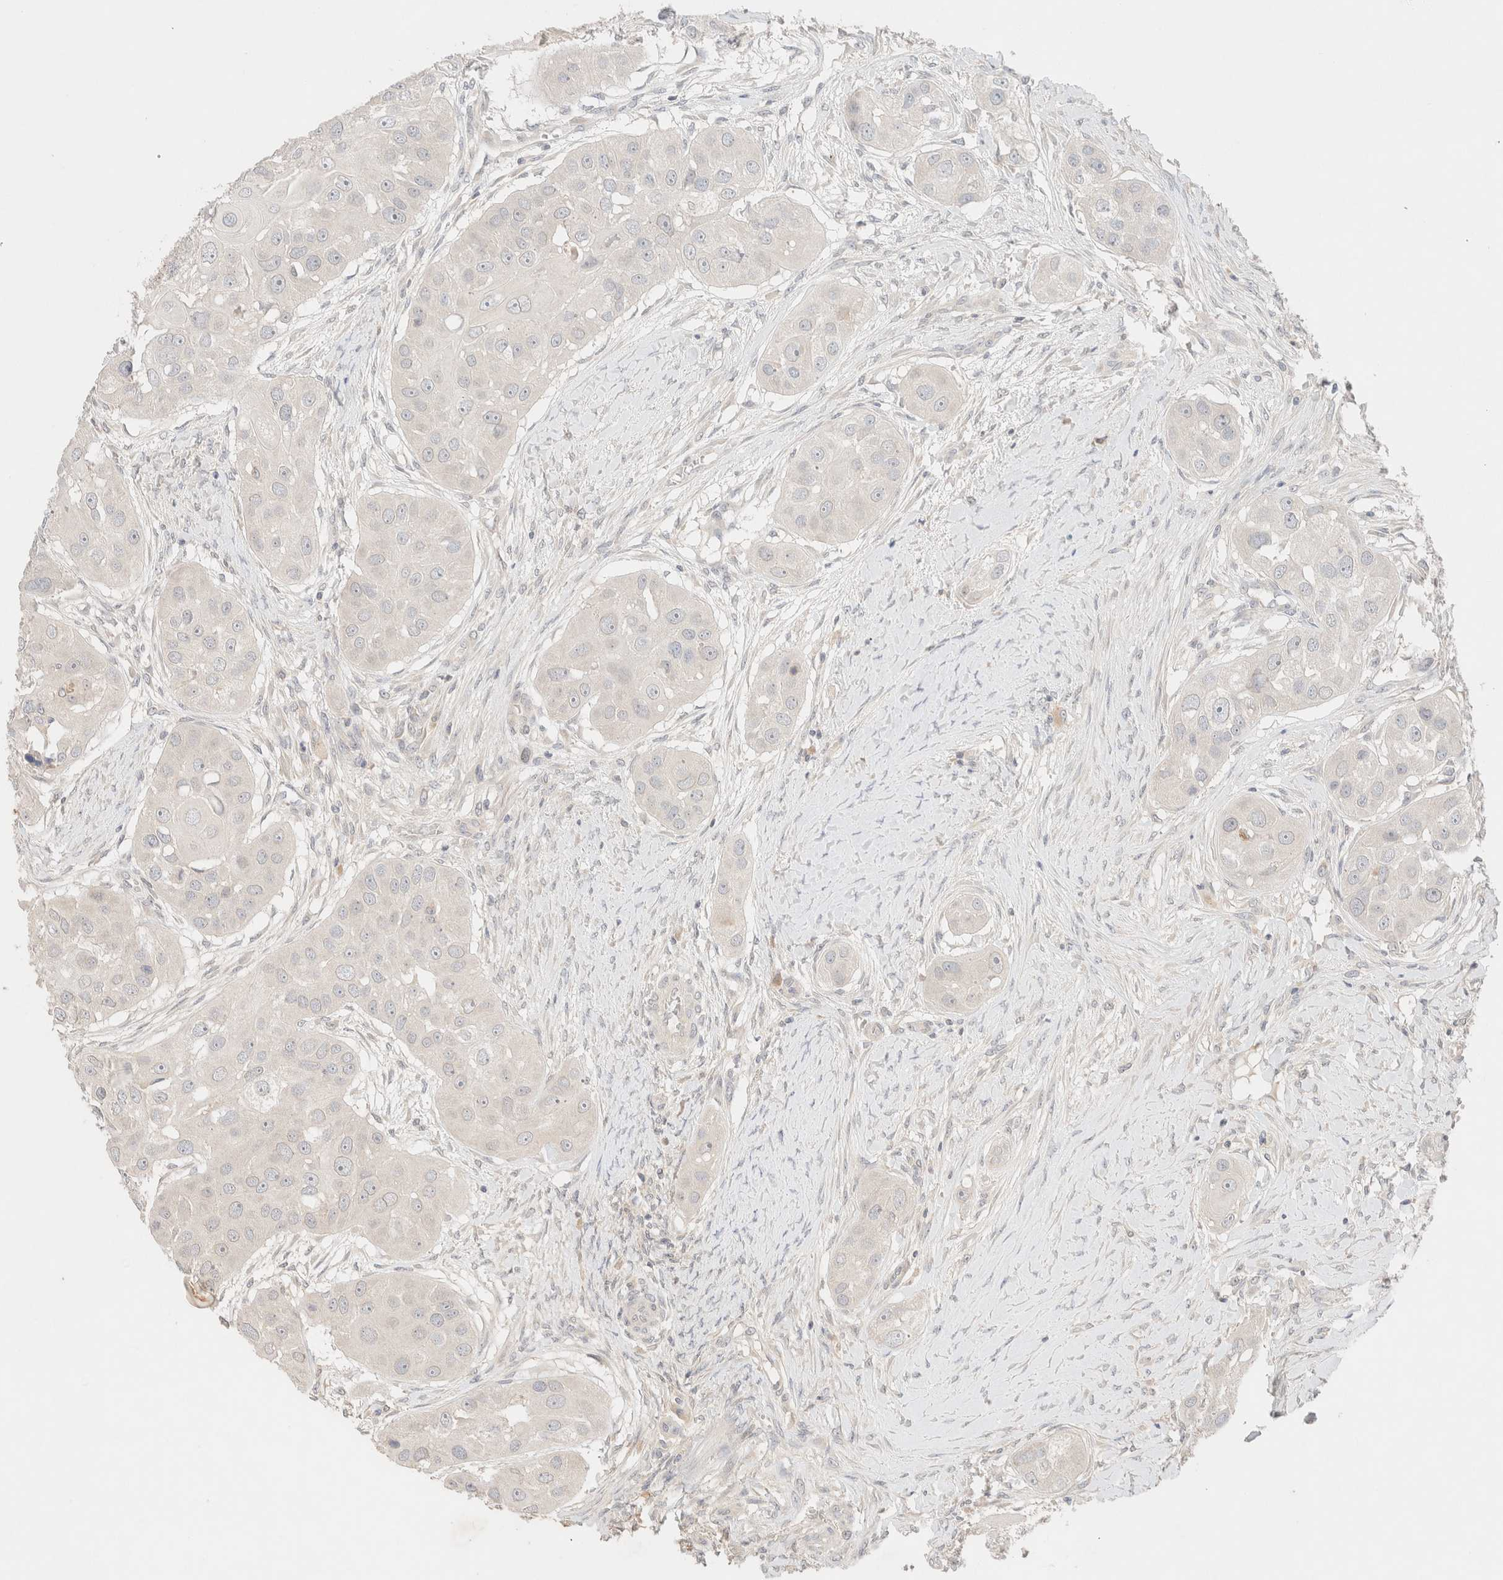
{"staining": {"intensity": "negative", "quantity": "none", "location": "none"}, "tissue": "head and neck cancer", "cell_type": "Tumor cells", "image_type": "cancer", "snomed": [{"axis": "morphology", "description": "Normal tissue, NOS"}, {"axis": "morphology", "description": "Squamous cell carcinoma, NOS"}, {"axis": "topography", "description": "Skeletal muscle"}, {"axis": "topography", "description": "Head-Neck"}], "caption": "This is a histopathology image of immunohistochemistry (IHC) staining of head and neck cancer (squamous cell carcinoma), which shows no expression in tumor cells.", "gene": "SARM1", "patient": {"sex": "male", "age": 51}}